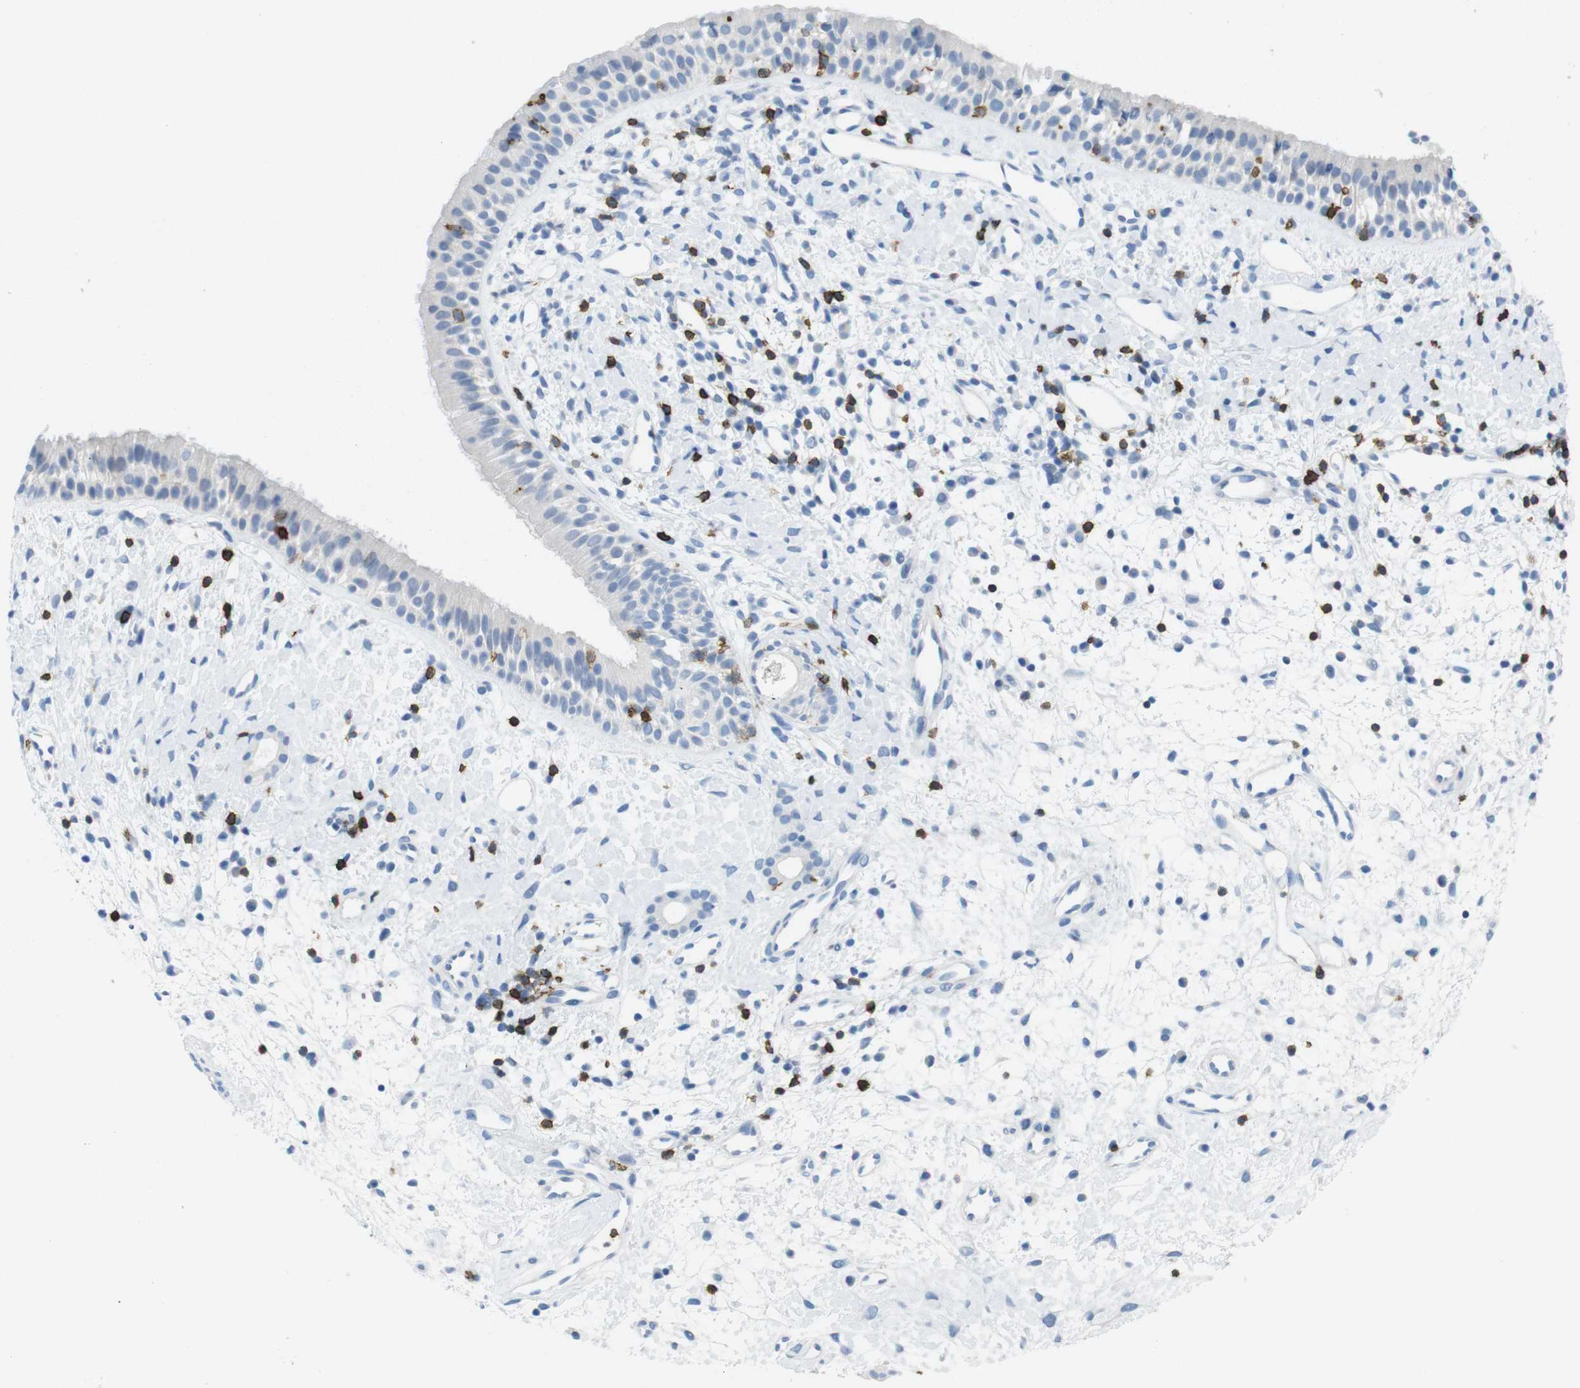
{"staining": {"intensity": "negative", "quantity": "none", "location": "none"}, "tissue": "nasopharynx", "cell_type": "Respiratory epithelial cells", "image_type": "normal", "snomed": [{"axis": "morphology", "description": "Normal tissue, NOS"}, {"axis": "topography", "description": "Nasopharynx"}], "caption": "Nasopharynx stained for a protein using IHC displays no positivity respiratory epithelial cells.", "gene": "CD5", "patient": {"sex": "male", "age": 22}}